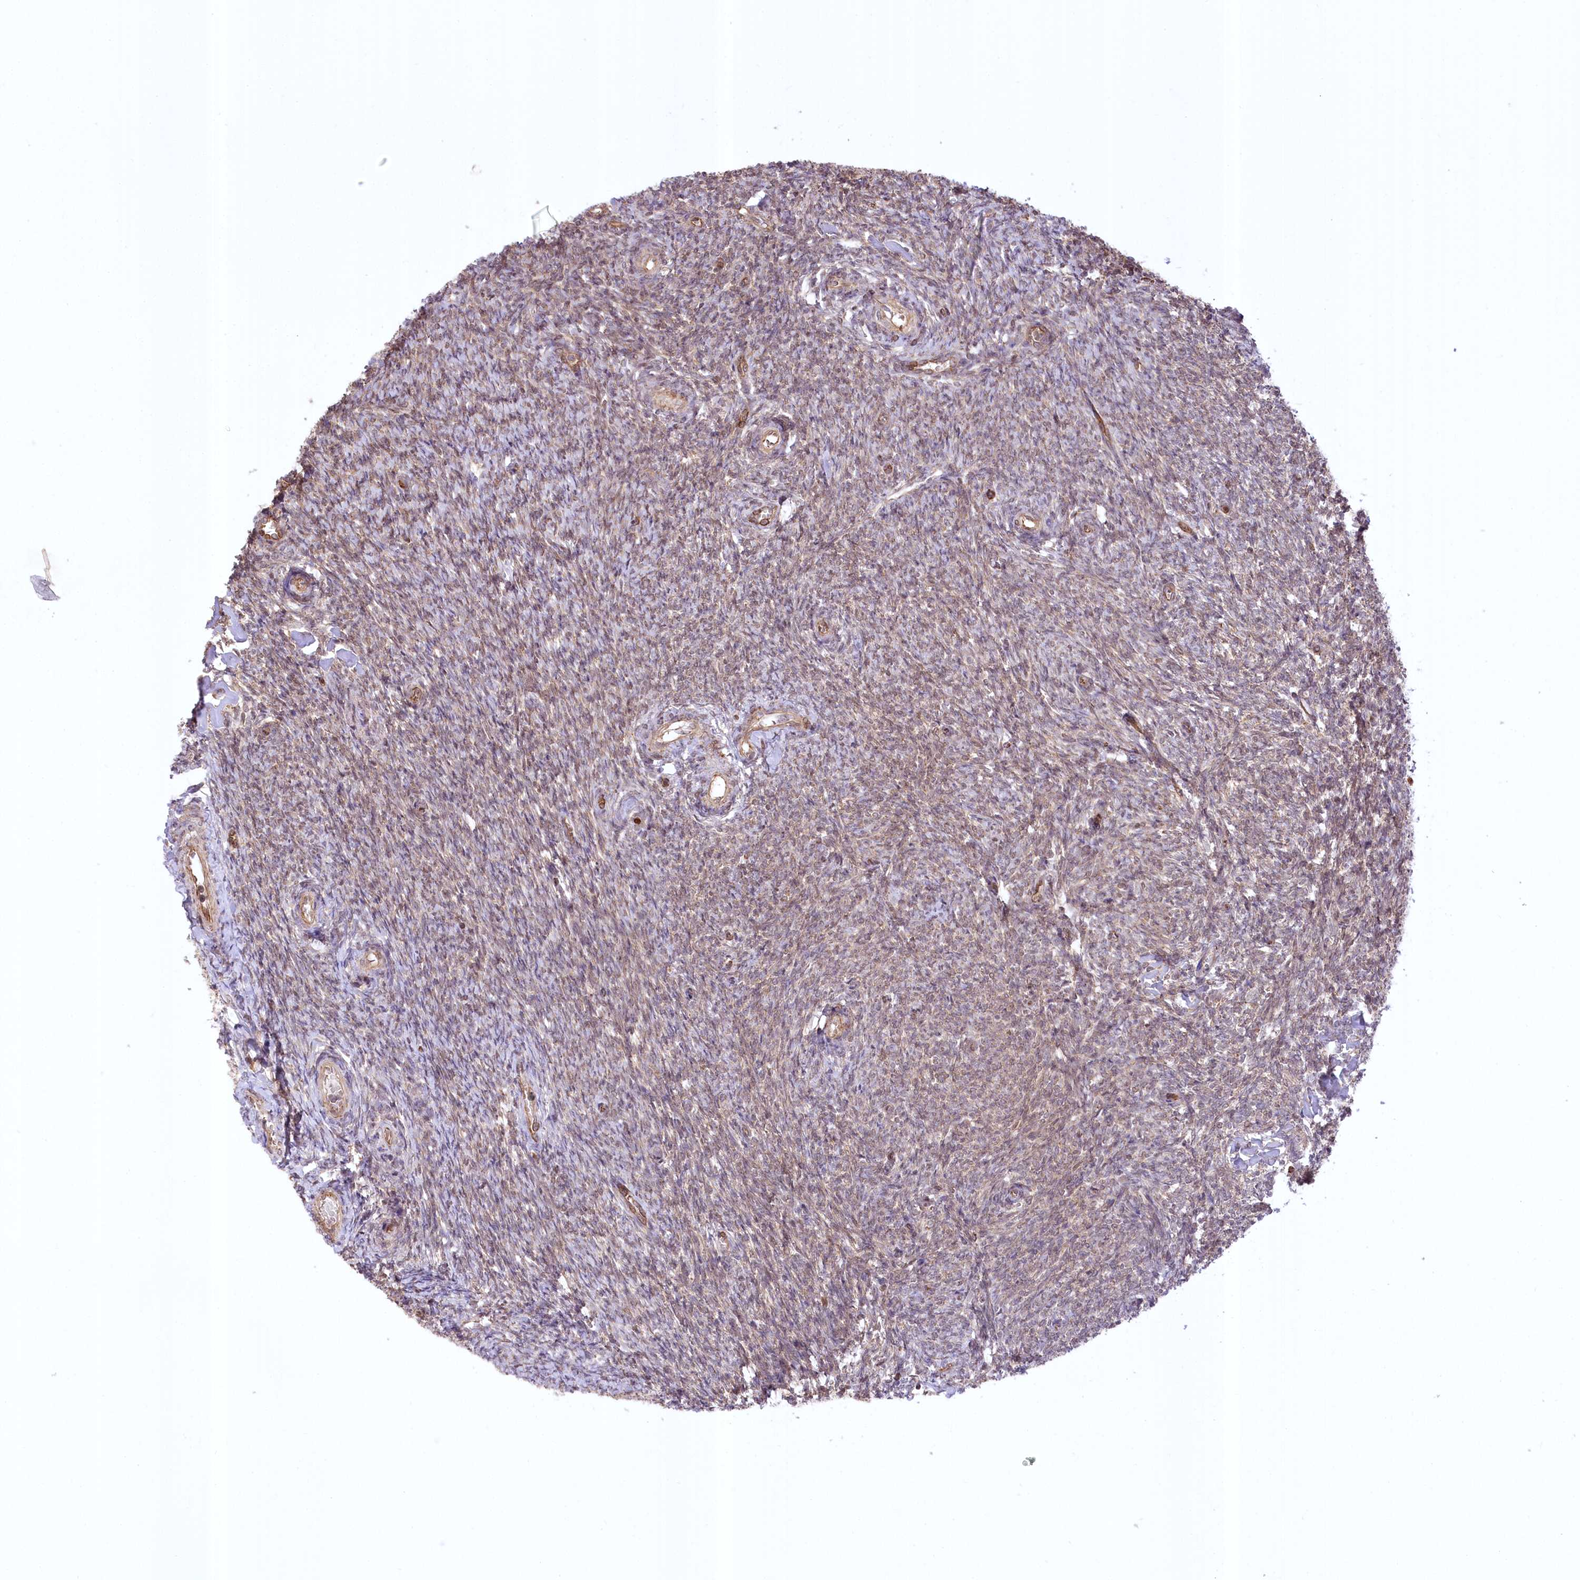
{"staining": {"intensity": "weak", "quantity": "<25%", "location": "cytoplasmic/membranous"}, "tissue": "ovary", "cell_type": "Ovarian stroma cells", "image_type": "normal", "snomed": [{"axis": "morphology", "description": "Normal tissue, NOS"}, {"axis": "topography", "description": "Ovary"}], "caption": "High power microscopy histopathology image of an IHC image of unremarkable ovary, revealing no significant positivity in ovarian stroma cells.", "gene": "SERGEF", "patient": {"sex": "female", "age": 44}}